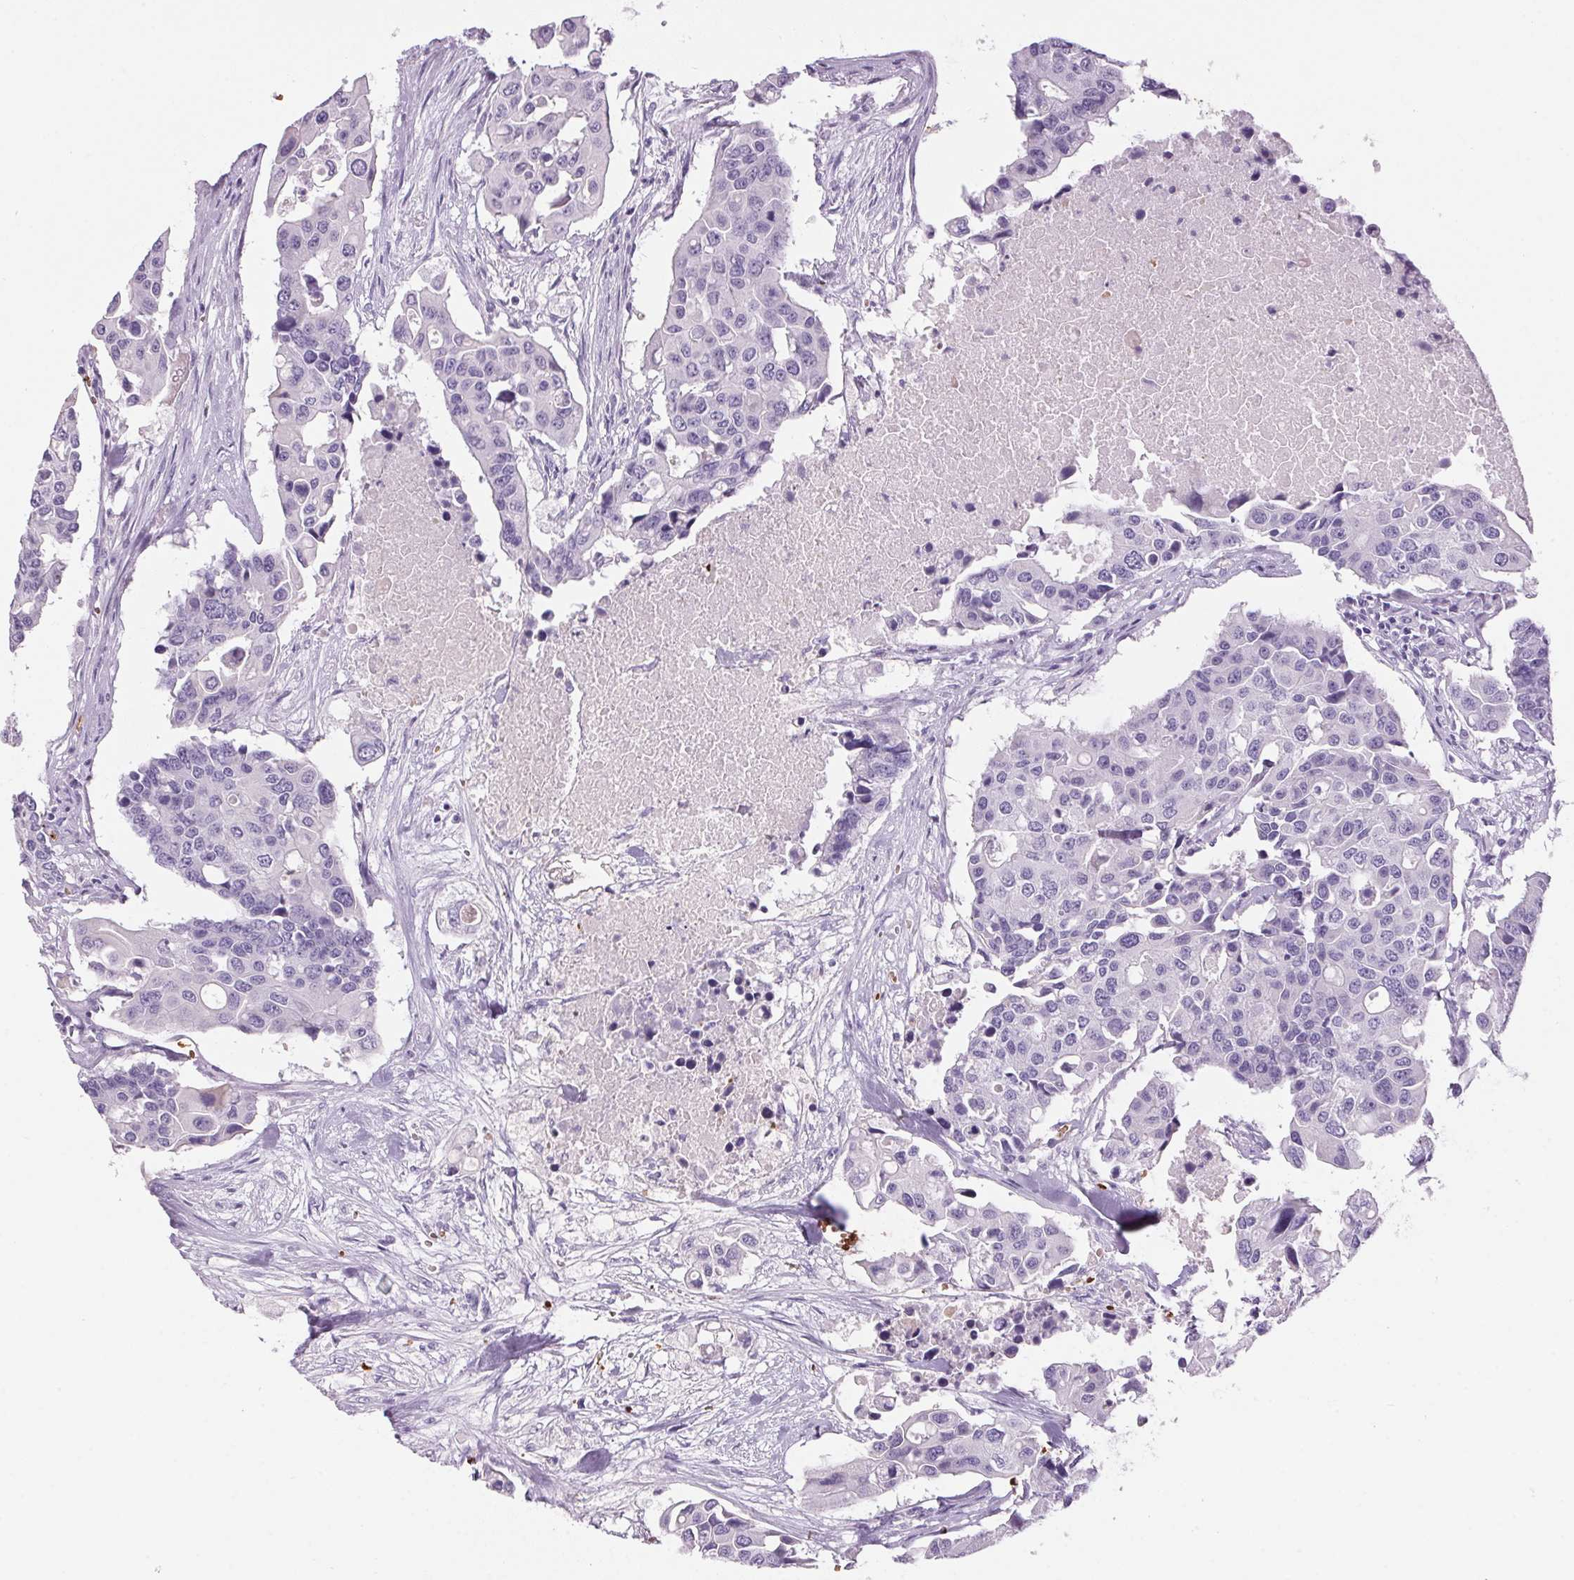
{"staining": {"intensity": "negative", "quantity": "none", "location": "none"}, "tissue": "colorectal cancer", "cell_type": "Tumor cells", "image_type": "cancer", "snomed": [{"axis": "morphology", "description": "Adenocarcinoma, NOS"}, {"axis": "topography", "description": "Colon"}], "caption": "Photomicrograph shows no significant protein expression in tumor cells of colorectal cancer.", "gene": "HBQ1", "patient": {"sex": "male", "age": 77}}